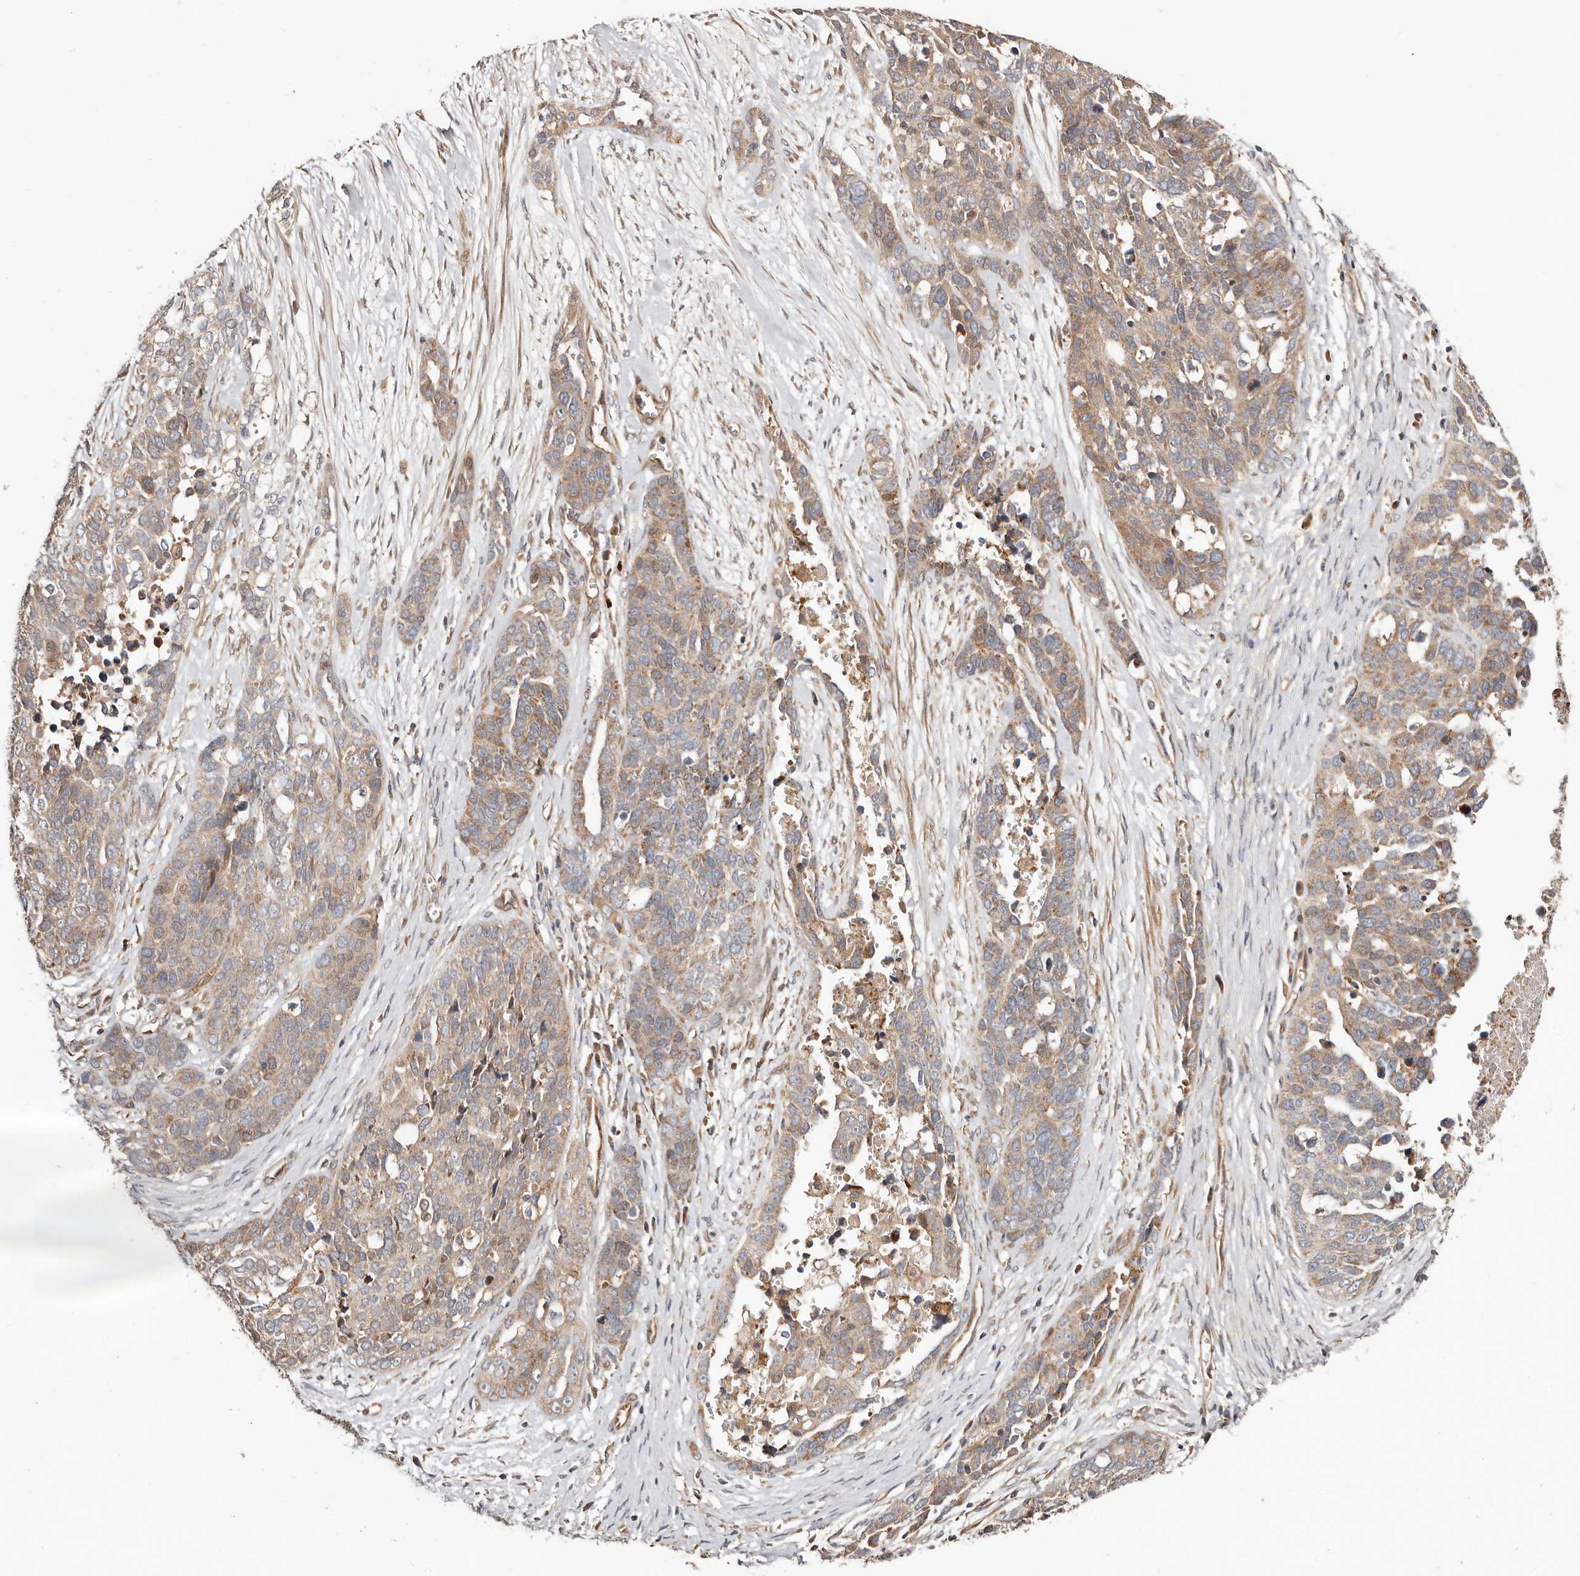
{"staining": {"intensity": "moderate", "quantity": ">75%", "location": "cytoplasmic/membranous"}, "tissue": "ovarian cancer", "cell_type": "Tumor cells", "image_type": "cancer", "snomed": [{"axis": "morphology", "description": "Cystadenocarcinoma, serous, NOS"}, {"axis": "topography", "description": "Ovary"}], "caption": "This histopathology image reveals IHC staining of human serous cystadenocarcinoma (ovarian), with medium moderate cytoplasmic/membranous positivity in about >75% of tumor cells.", "gene": "MACF1", "patient": {"sex": "female", "age": 44}}